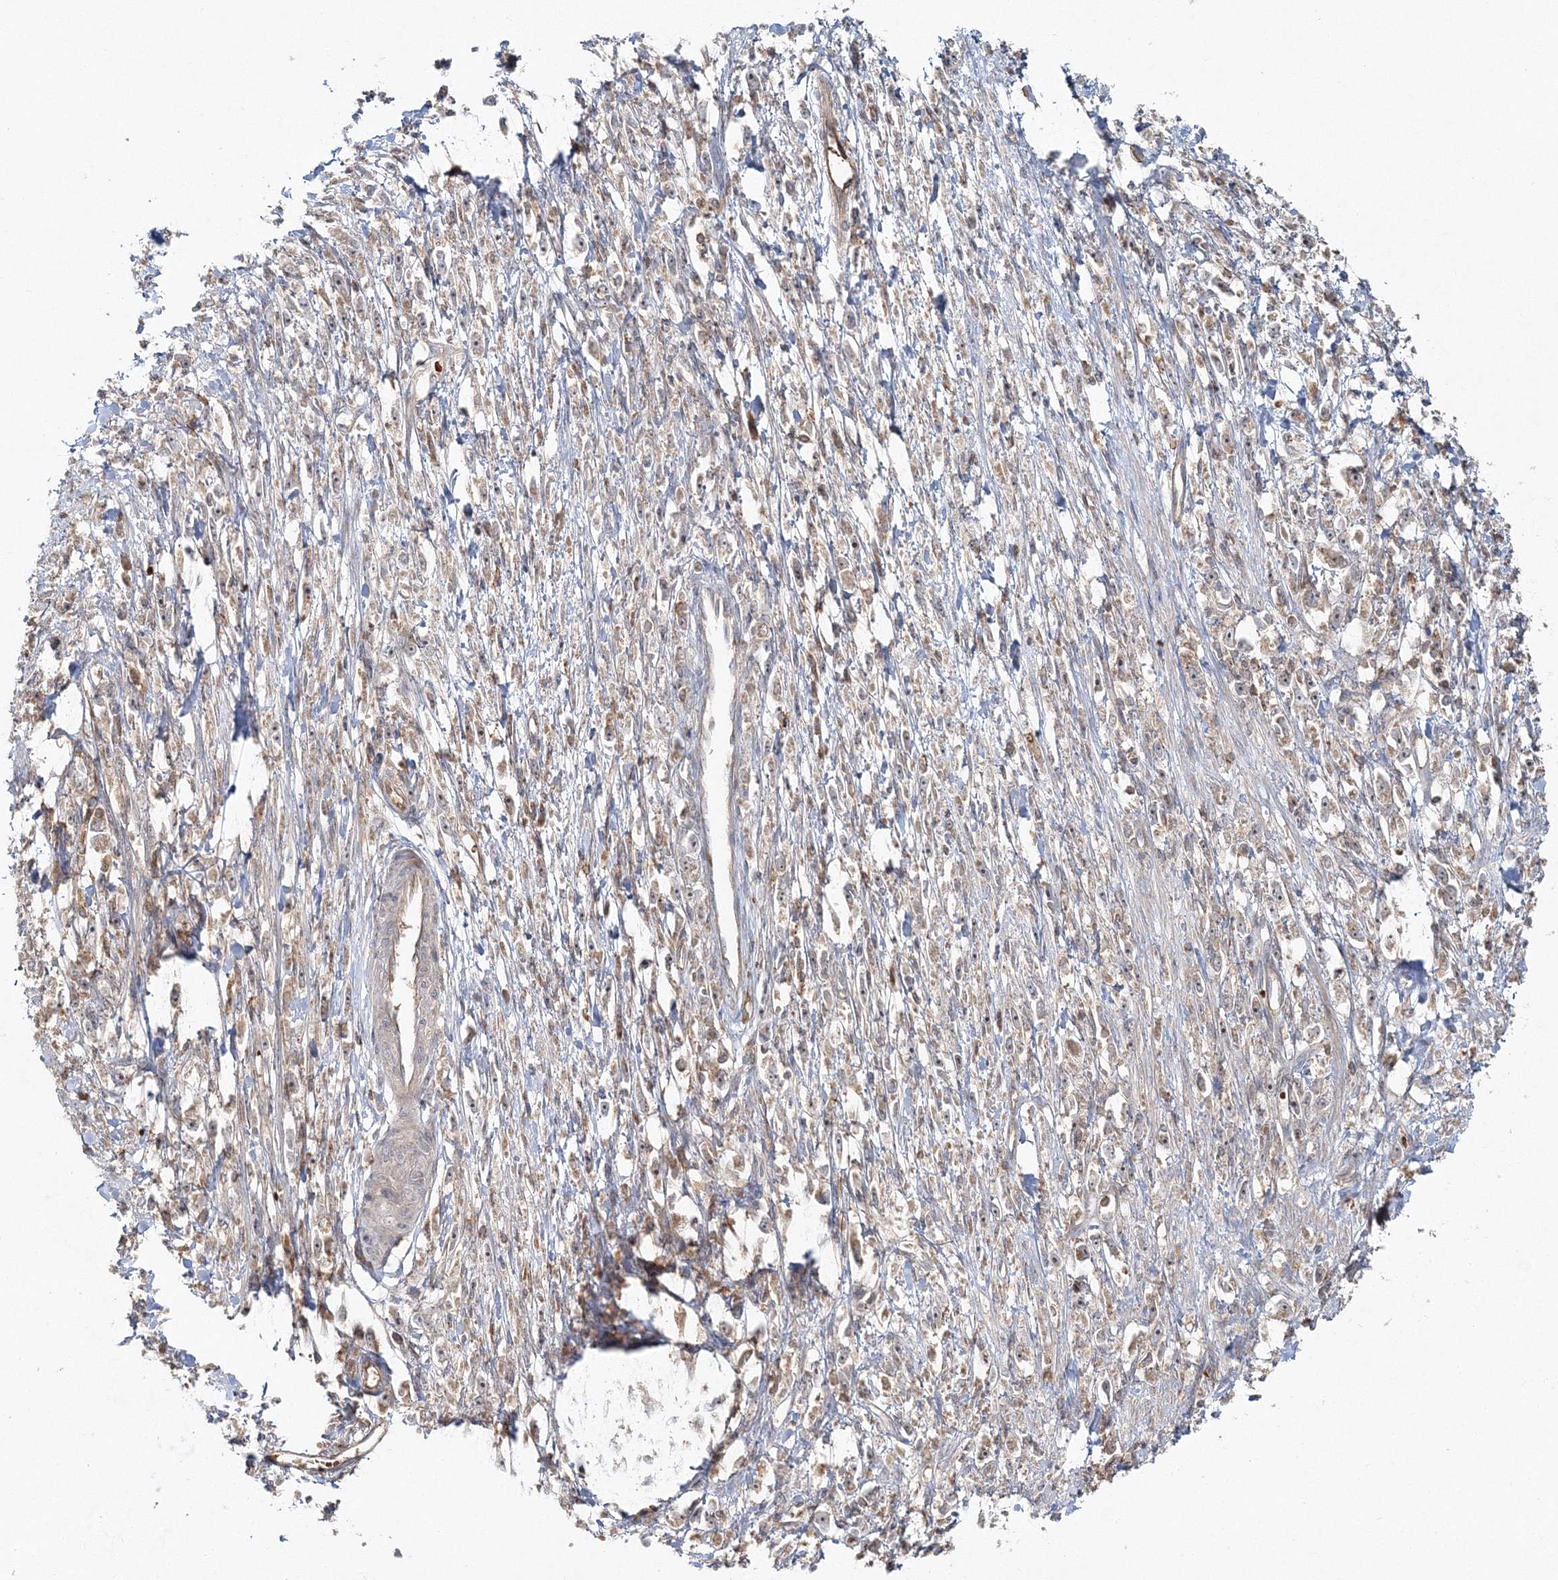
{"staining": {"intensity": "weak", "quantity": "25%-75%", "location": "cytoplasmic/membranous"}, "tissue": "stomach cancer", "cell_type": "Tumor cells", "image_type": "cancer", "snomed": [{"axis": "morphology", "description": "Adenocarcinoma, NOS"}, {"axis": "topography", "description": "Stomach"}], "caption": "A micrograph of stomach adenocarcinoma stained for a protein exhibits weak cytoplasmic/membranous brown staining in tumor cells.", "gene": "PCBD2", "patient": {"sex": "female", "age": 59}}